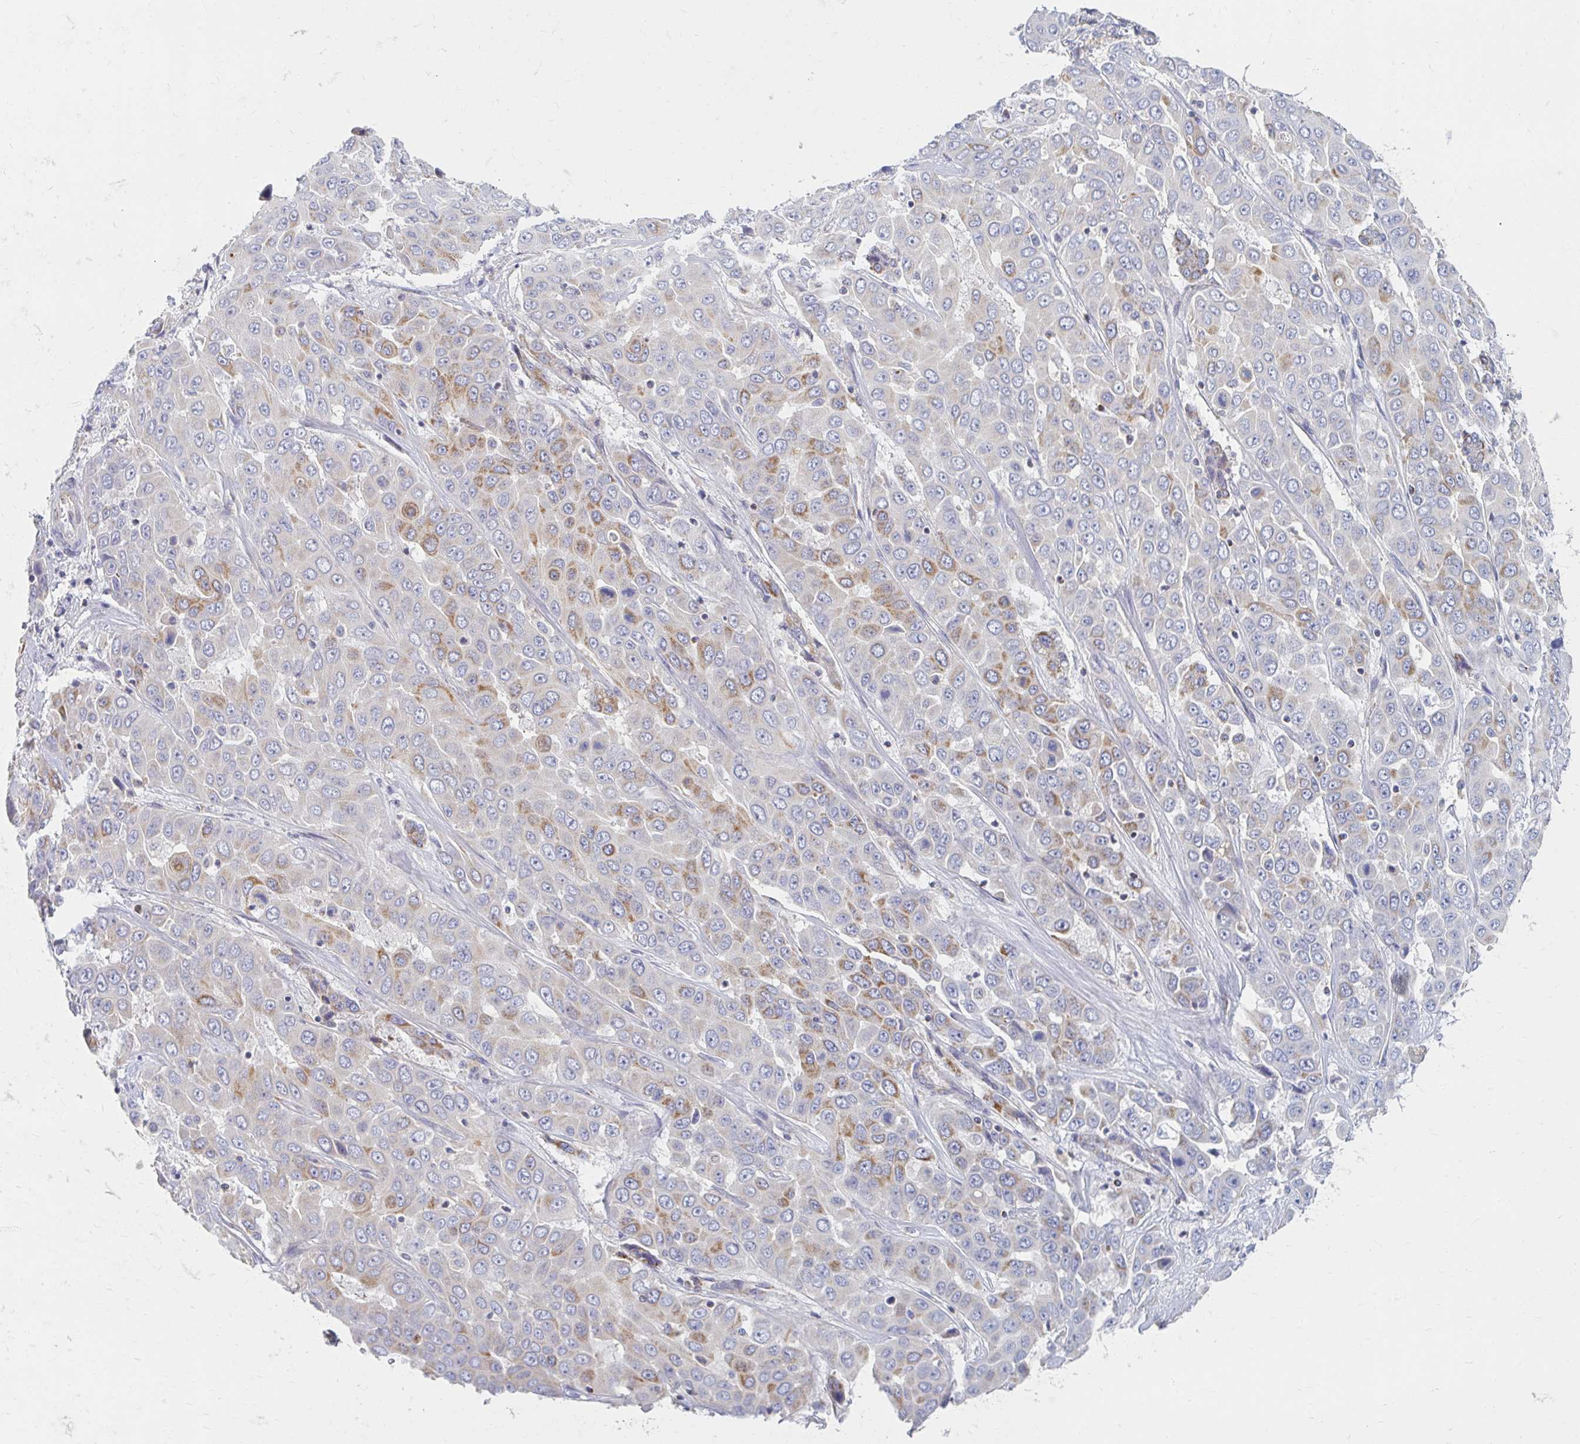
{"staining": {"intensity": "moderate", "quantity": "<25%", "location": "cytoplasmic/membranous"}, "tissue": "liver cancer", "cell_type": "Tumor cells", "image_type": "cancer", "snomed": [{"axis": "morphology", "description": "Cholangiocarcinoma"}, {"axis": "topography", "description": "Liver"}], "caption": "This micrograph shows immunohistochemistry (IHC) staining of human liver cancer, with low moderate cytoplasmic/membranous expression in approximately <25% of tumor cells.", "gene": "MAVS", "patient": {"sex": "female", "age": 52}}